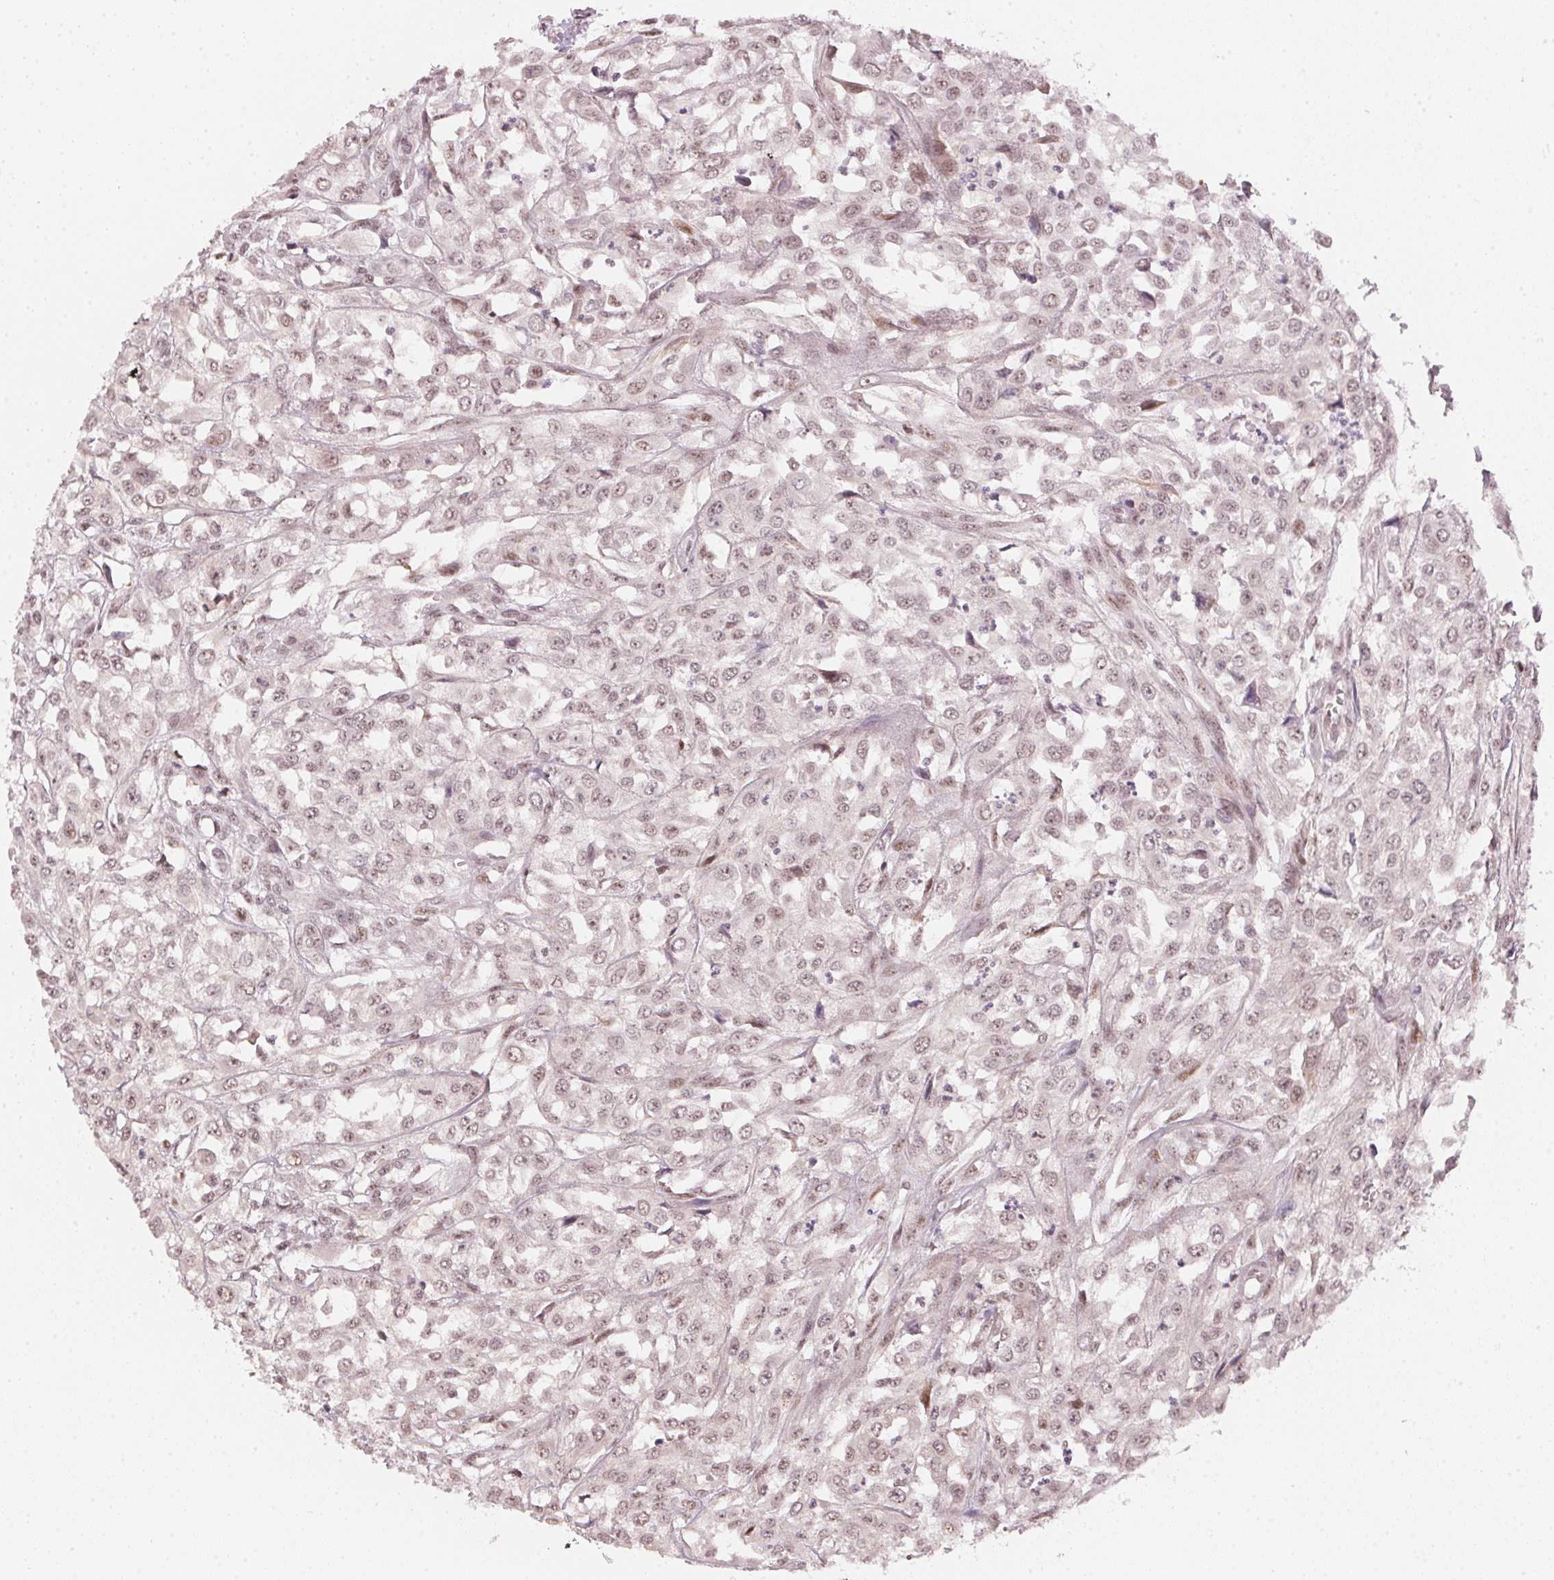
{"staining": {"intensity": "moderate", "quantity": "25%-75%", "location": "nuclear"}, "tissue": "urothelial cancer", "cell_type": "Tumor cells", "image_type": "cancer", "snomed": [{"axis": "morphology", "description": "Urothelial carcinoma, High grade"}, {"axis": "topography", "description": "Urinary bladder"}], "caption": "Immunohistochemistry (IHC) staining of urothelial carcinoma (high-grade), which reveals medium levels of moderate nuclear positivity in about 25%-75% of tumor cells indicating moderate nuclear protein positivity. The staining was performed using DAB (3,3'-diaminobenzidine) (brown) for protein detection and nuclei were counterstained in hematoxylin (blue).", "gene": "KAT6A", "patient": {"sex": "male", "age": 67}}